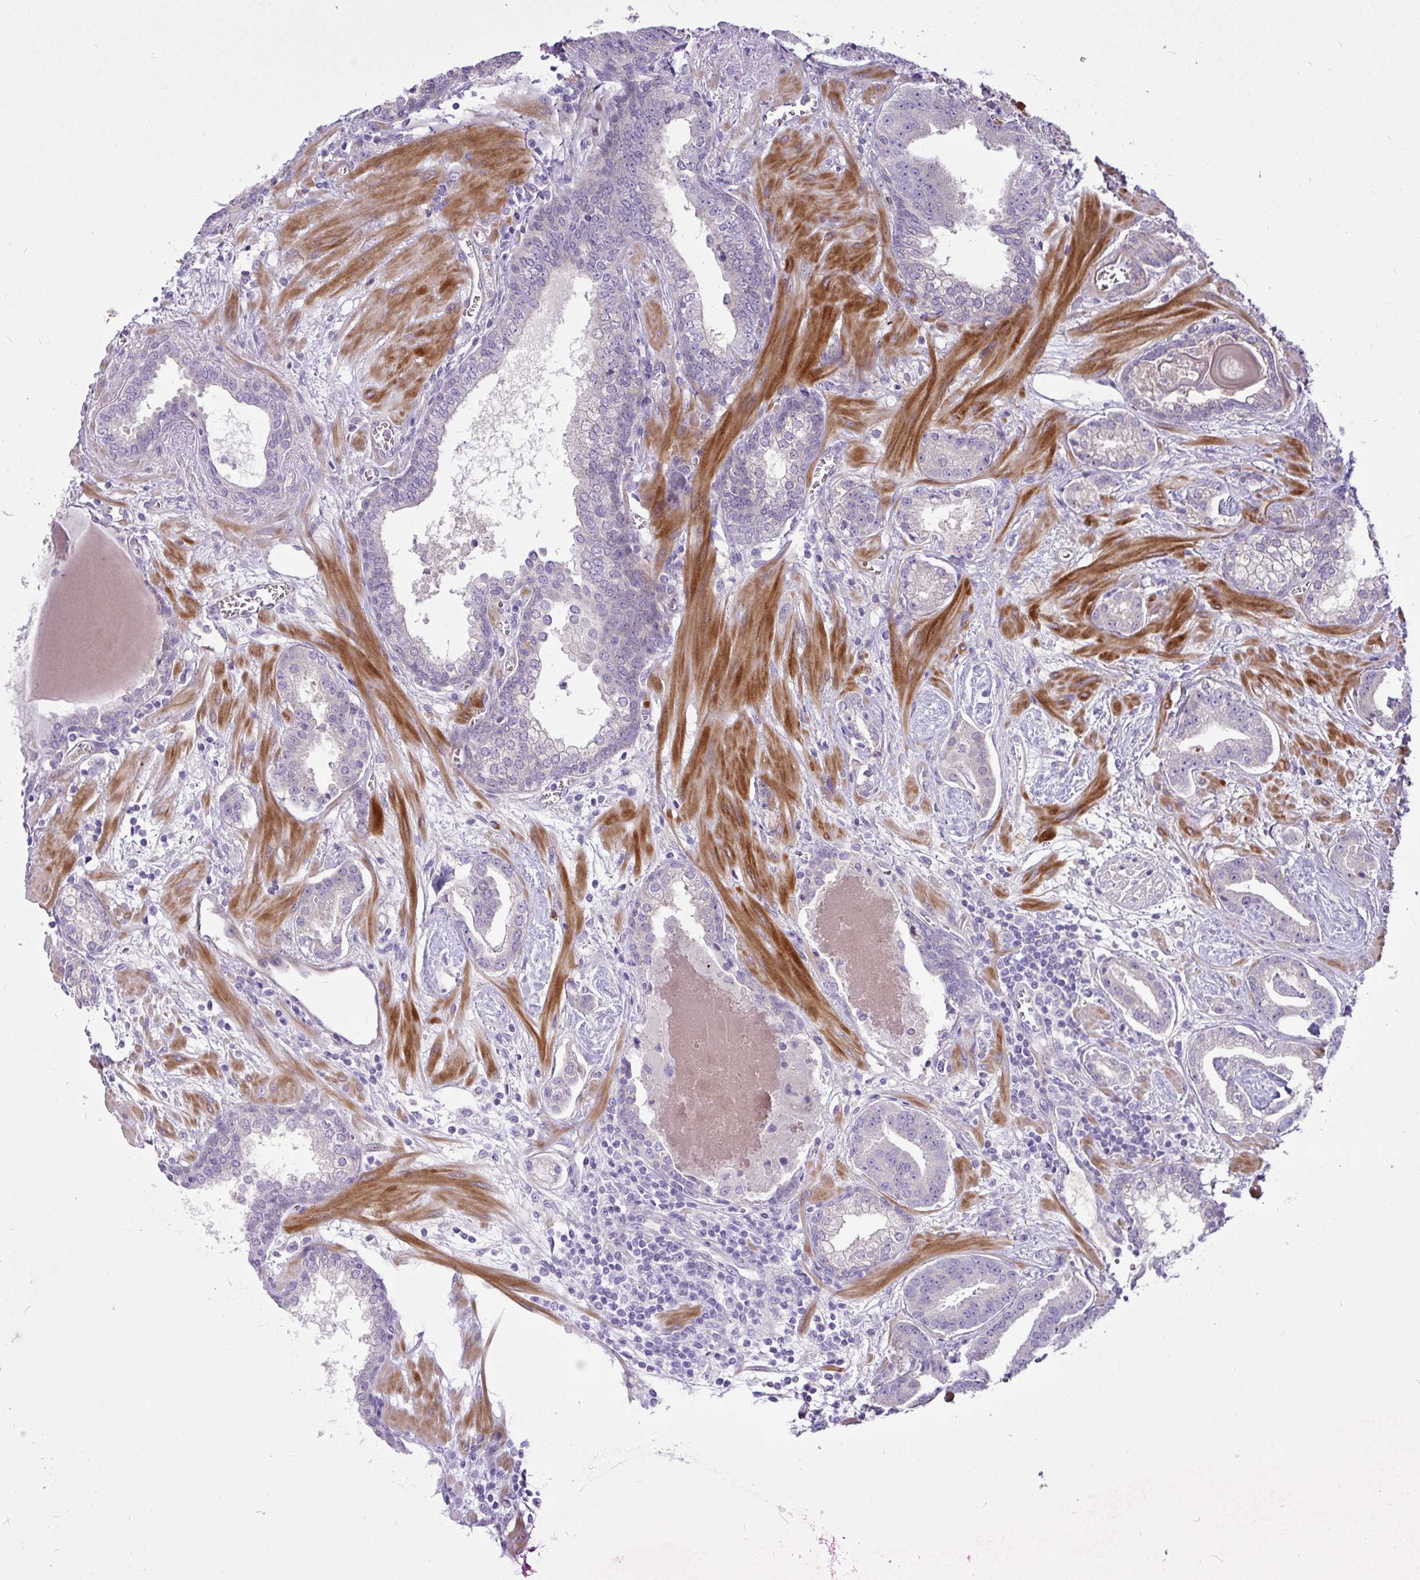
{"staining": {"intensity": "negative", "quantity": "none", "location": "none"}, "tissue": "prostate cancer", "cell_type": "Tumor cells", "image_type": "cancer", "snomed": [{"axis": "morphology", "description": "Adenocarcinoma, Low grade"}, {"axis": "topography", "description": "Prostate"}], "caption": "Tumor cells show no significant protein staining in prostate adenocarcinoma (low-grade).", "gene": "MOCS1", "patient": {"sex": "male", "age": 62}}